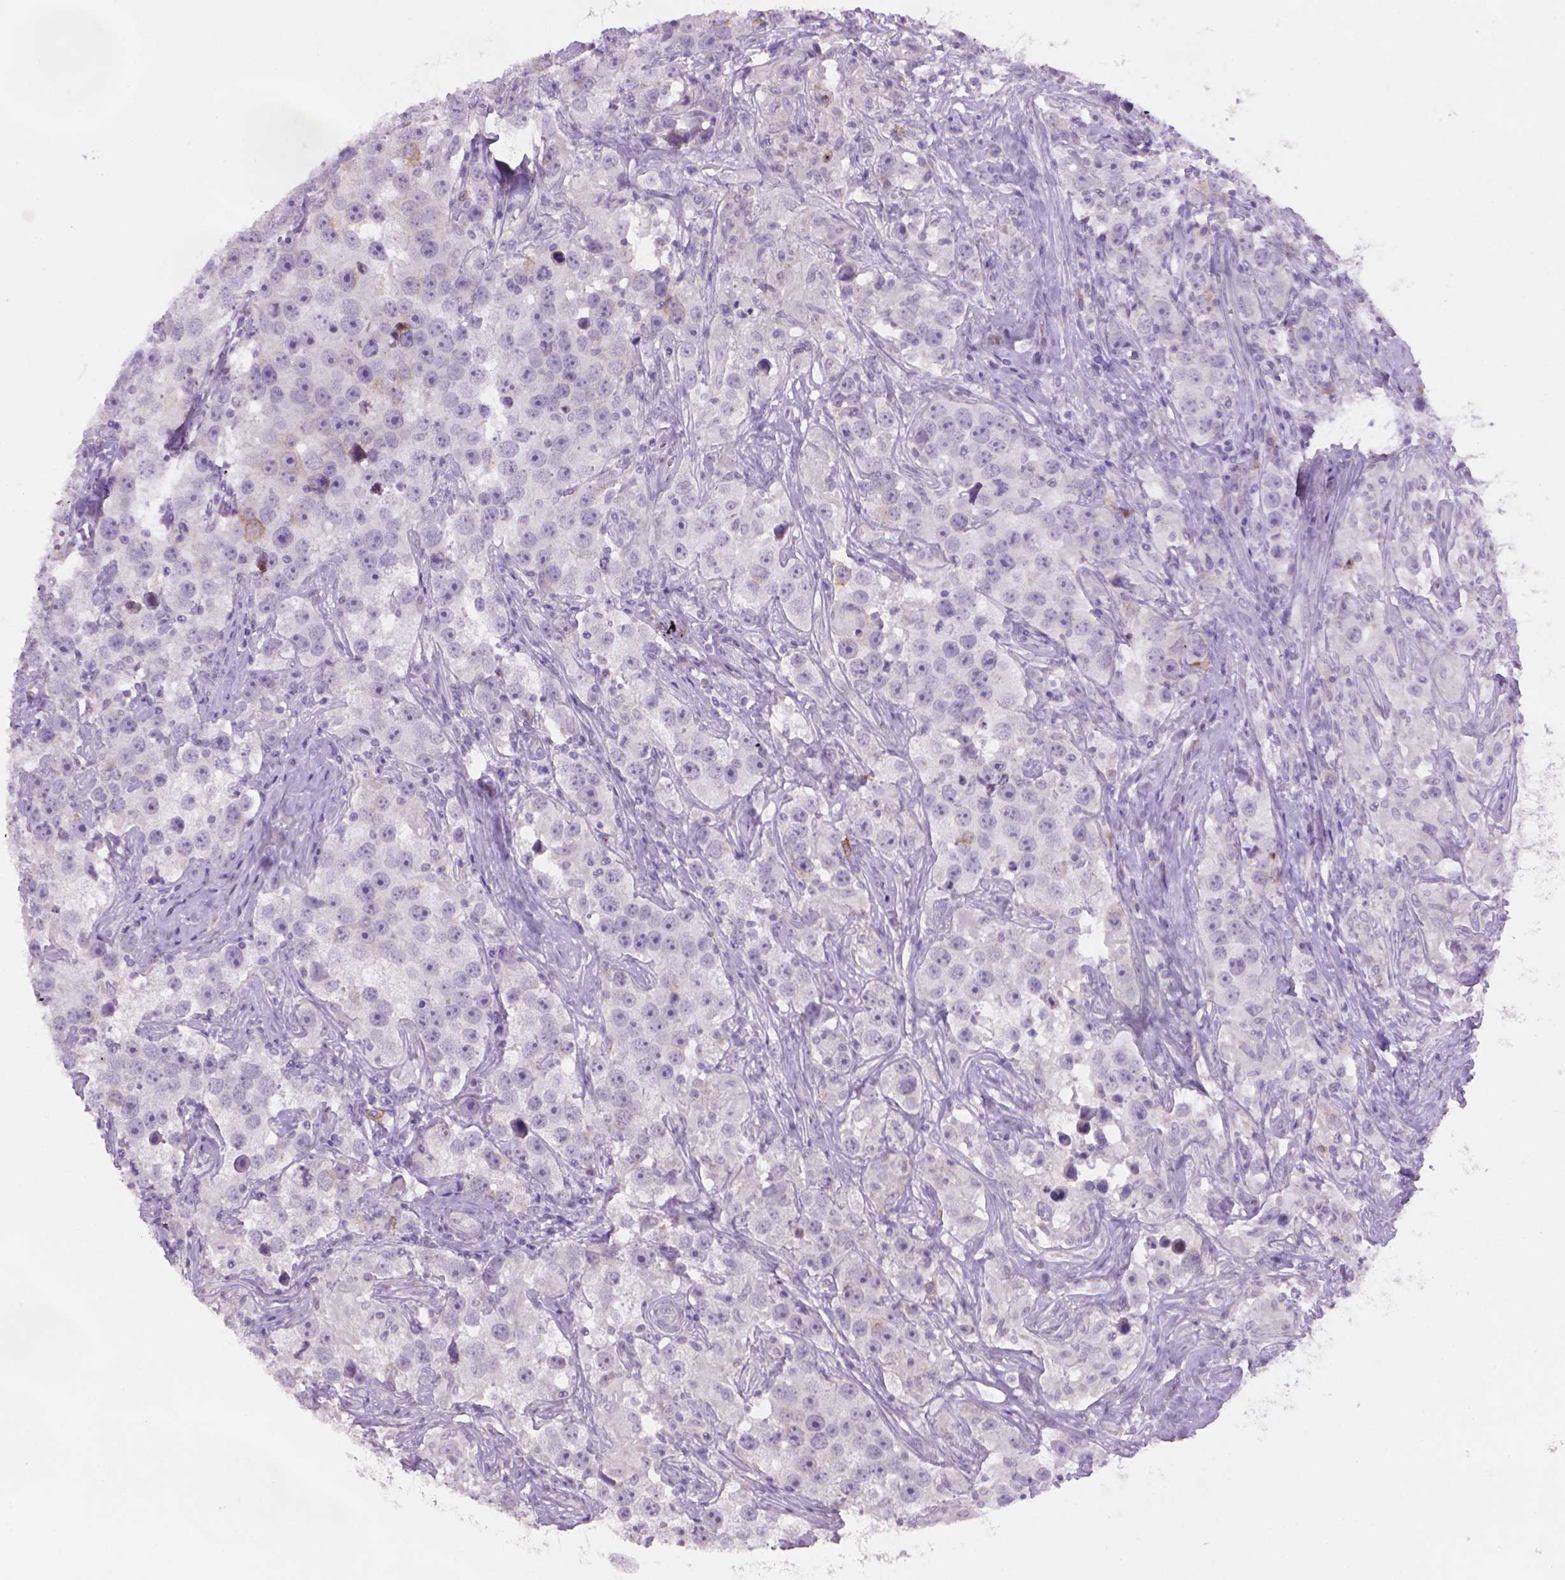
{"staining": {"intensity": "negative", "quantity": "none", "location": "none"}, "tissue": "testis cancer", "cell_type": "Tumor cells", "image_type": "cancer", "snomed": [{"axis": "morphology", "description": "Seminoma, NOS"}, {"axis": "topography", "description": "Testis"}], "caption": "Human testis cancer stained for a protein using immunohistochemistry (IHC) demonstrates no staining in tumor cells.", "gene": "MUC1", "patient": {"sex": "male", "age": 49}}